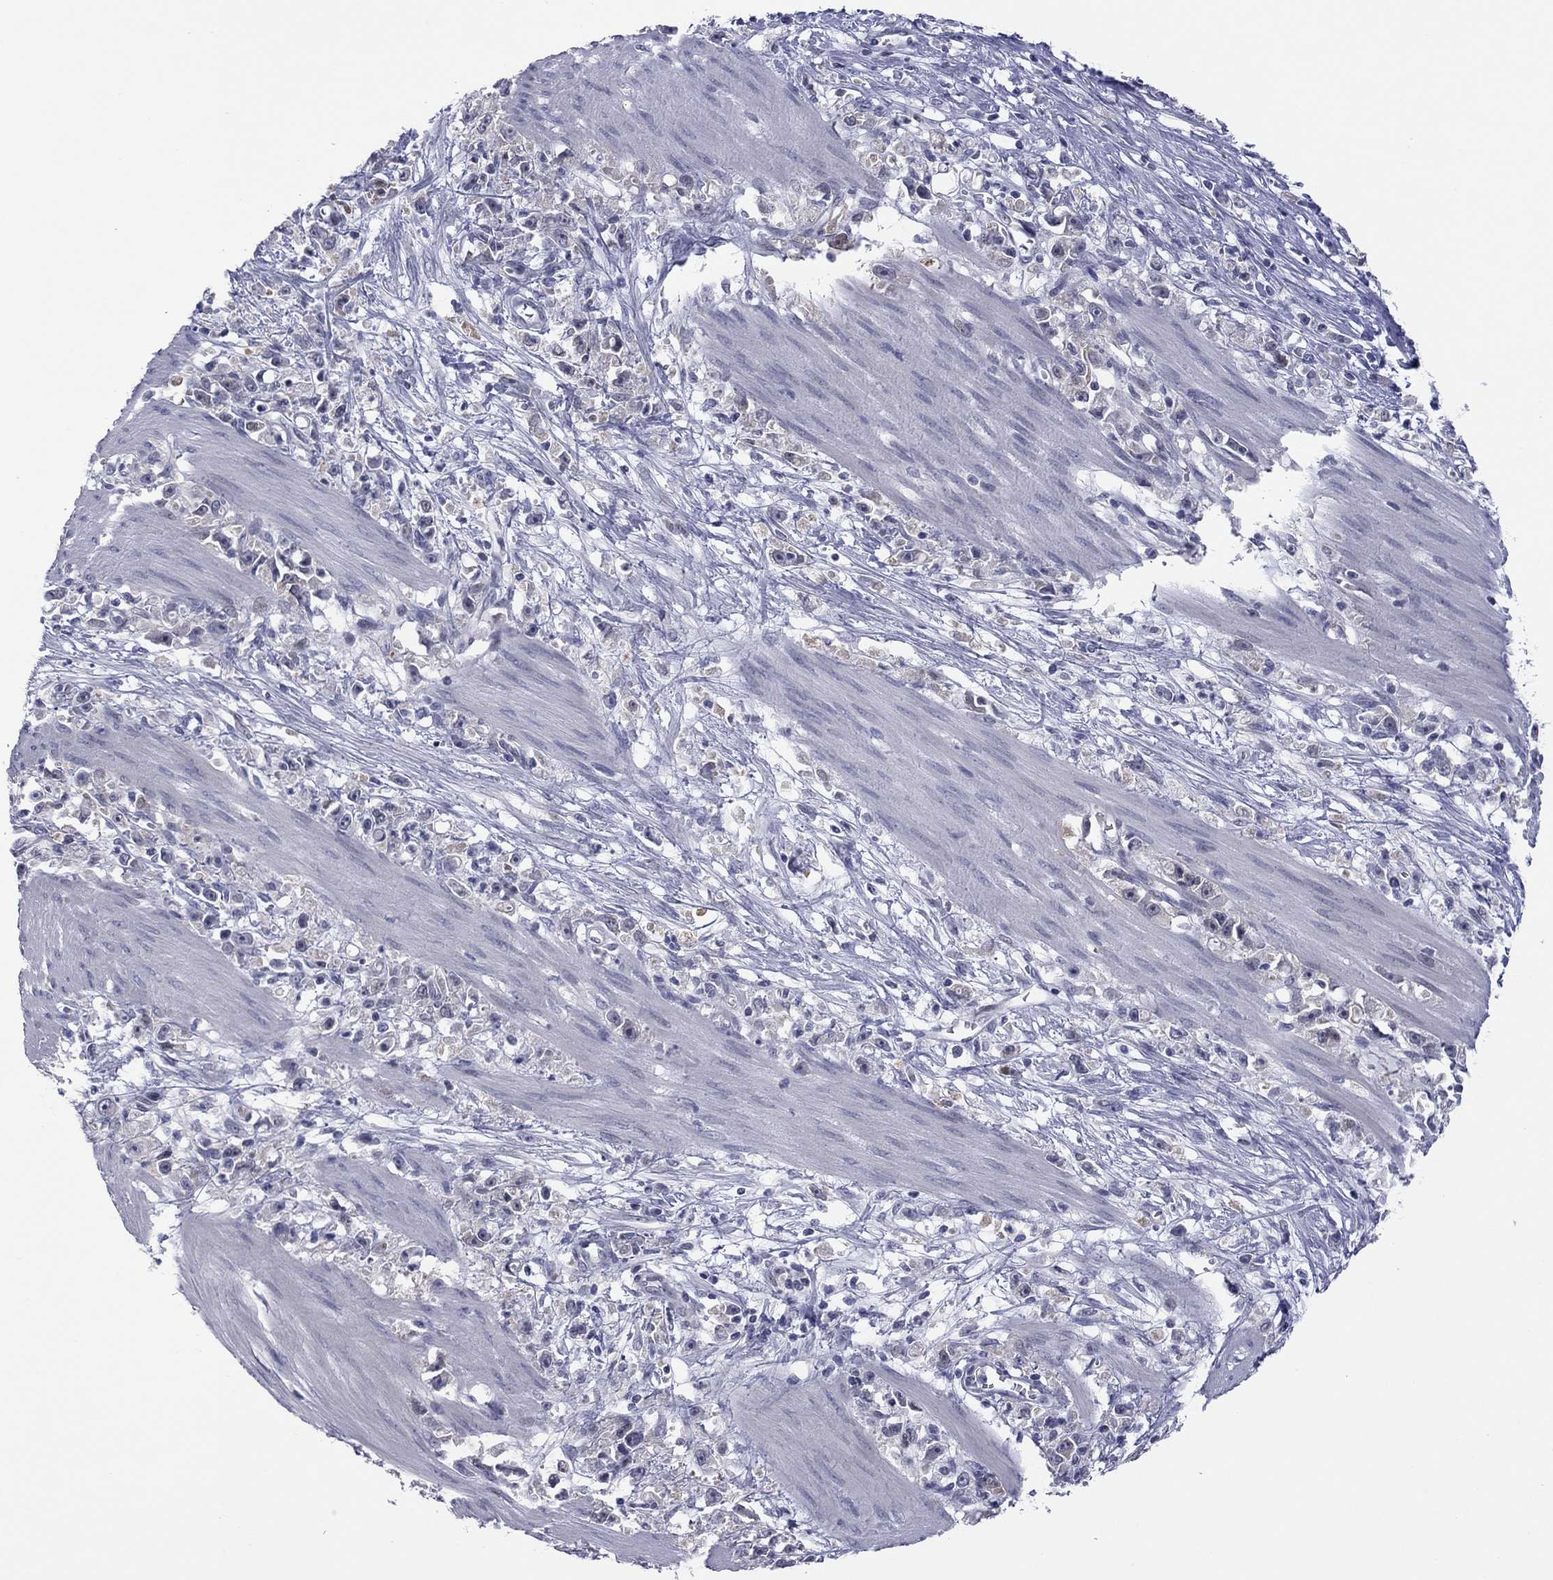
{"staining": {"intensity": "weak", "quantity": "<25%", "location": "cytoplasmic/membranous"}, "tissue": "stomach cancer", "cell_type": "Tumor cells", "image_type": "cancer", "snomed": [{"axis": "morphology", "description": "Adenocarcinoma, NOS"}, {"axis": "topography", "description": "Stomach"}], "caption": "High magnification brightfield microscopy of stomach cancer stained with DAB (brown) and counterstained with hematoxylin (blue): tumor cells show no significant positivity.", "gene": "POU5F2", "patient": {"sex": "female", "age": 59}}